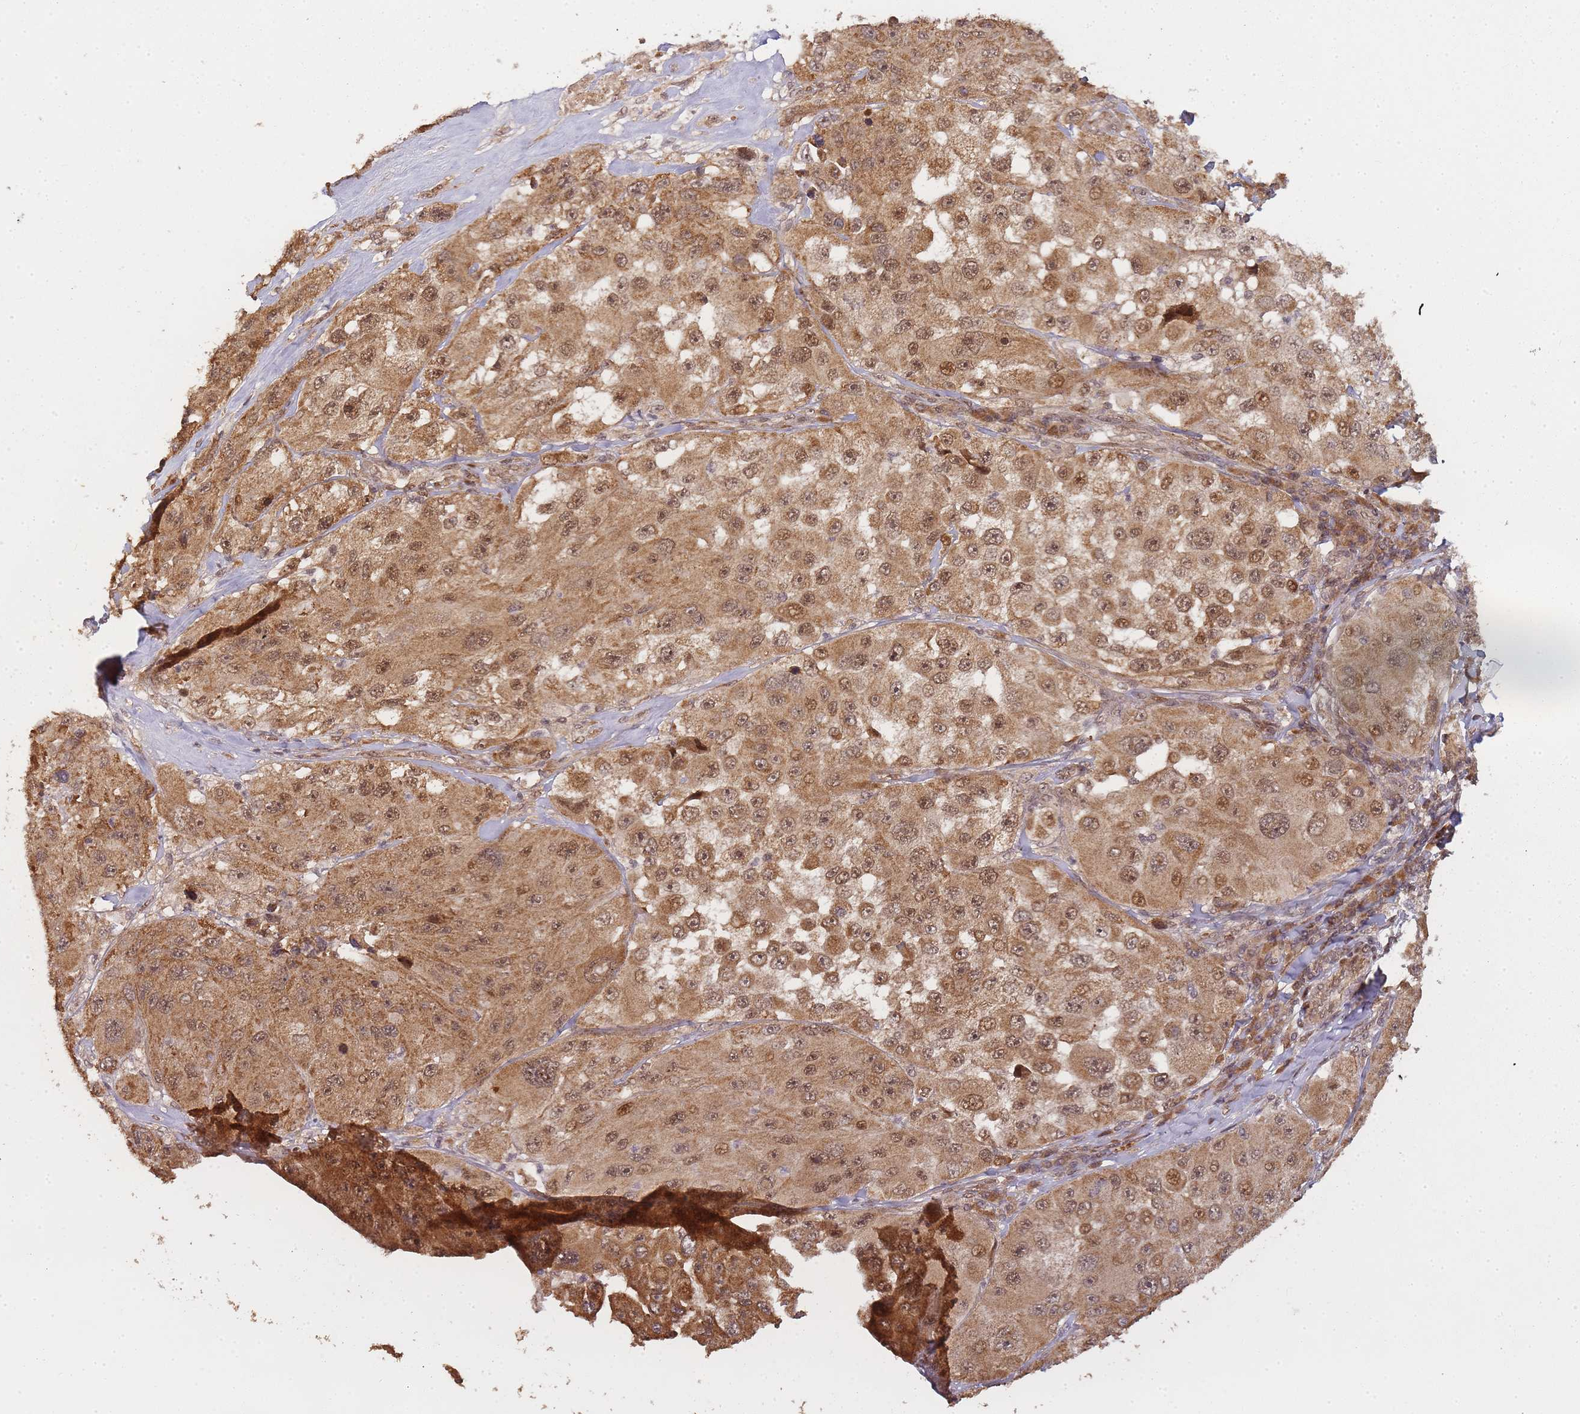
{"staining": {"intensity": "moderate", "quantity": ">75%", "location": "cytoplasmic/membranous,nuclear"}, "tissue": "melanoma", "cell_type": "Tumor cells", "image_type": "cancer", "snomed": [{"axis": "morphology", "description": "Malignant melanoma, Metastatic site"}, {"axis": "topography", "description": "Lymph node"}], "caption": "Protein analysis of malignant melanoma (metastatic site) tissue demonstrates moderate cytoplasmic/membranous and nuclear staining in about >75% of tumor cells.", "gene": "ZNF497", "patient": {"sex": "male", "age": 62}}